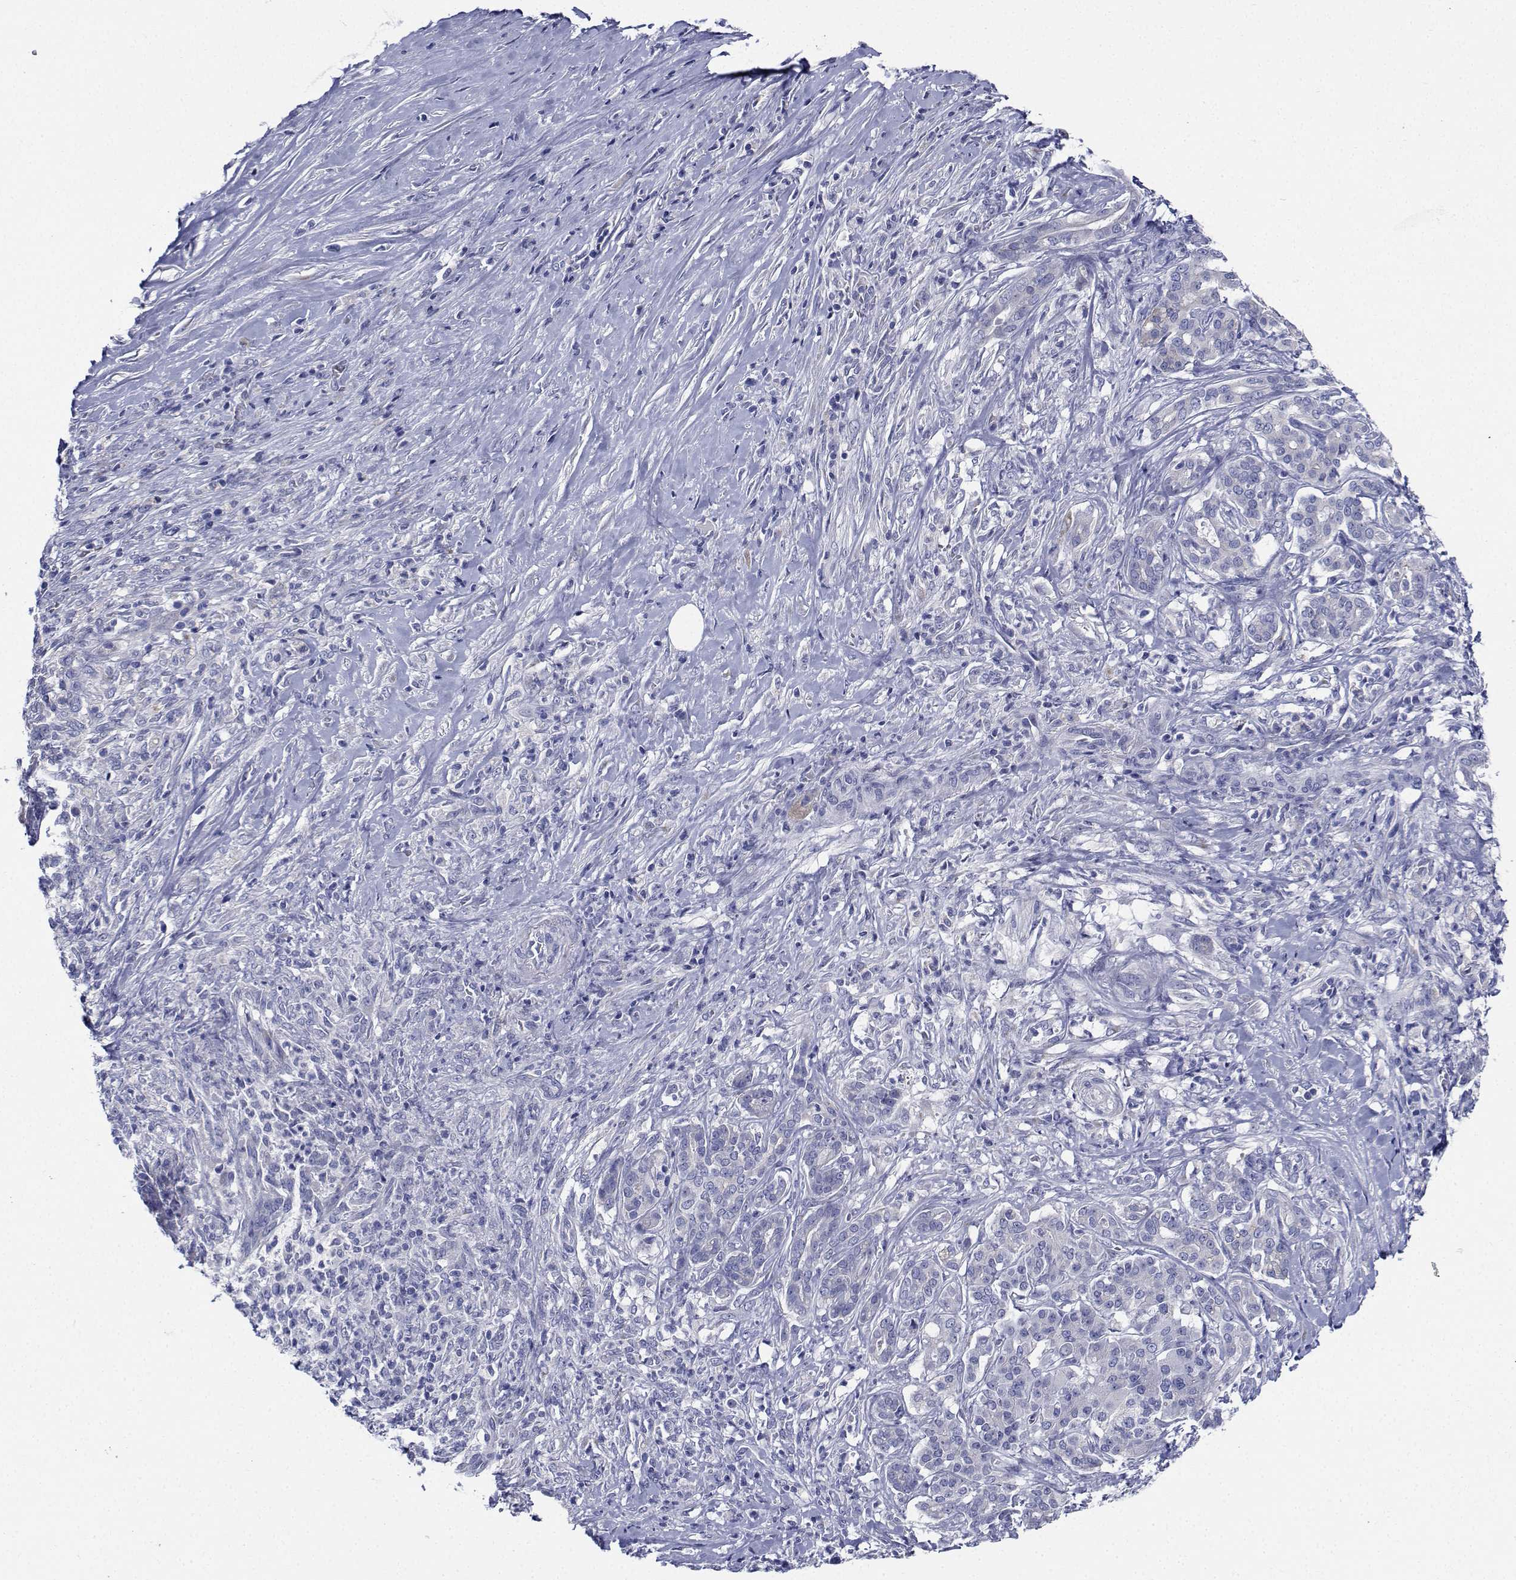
{"staining": {"intensity": "negative", "quantity": "none", "location": "none"}, "tissue": "pancreatic cancer", "cell_type": "Tumor cells", "image_type": "cancer", "snomed": [{"axis": "morphology", "description": "Normal tissue, NOS"}, {"axis": "morphology", "description": "Inflammation, NOS"}, {"axis": "morphology", "description": "Adenocarcinoma, NOS"}, {"axis": "topography", "description": "Pancreas"}], "caption": "Protein analysis of pancreatic adenocarcinoma reveals no significant positivity in tumor cells.", "gene": "CDHR3", "patient": {"sex": "male", "age": 57}}